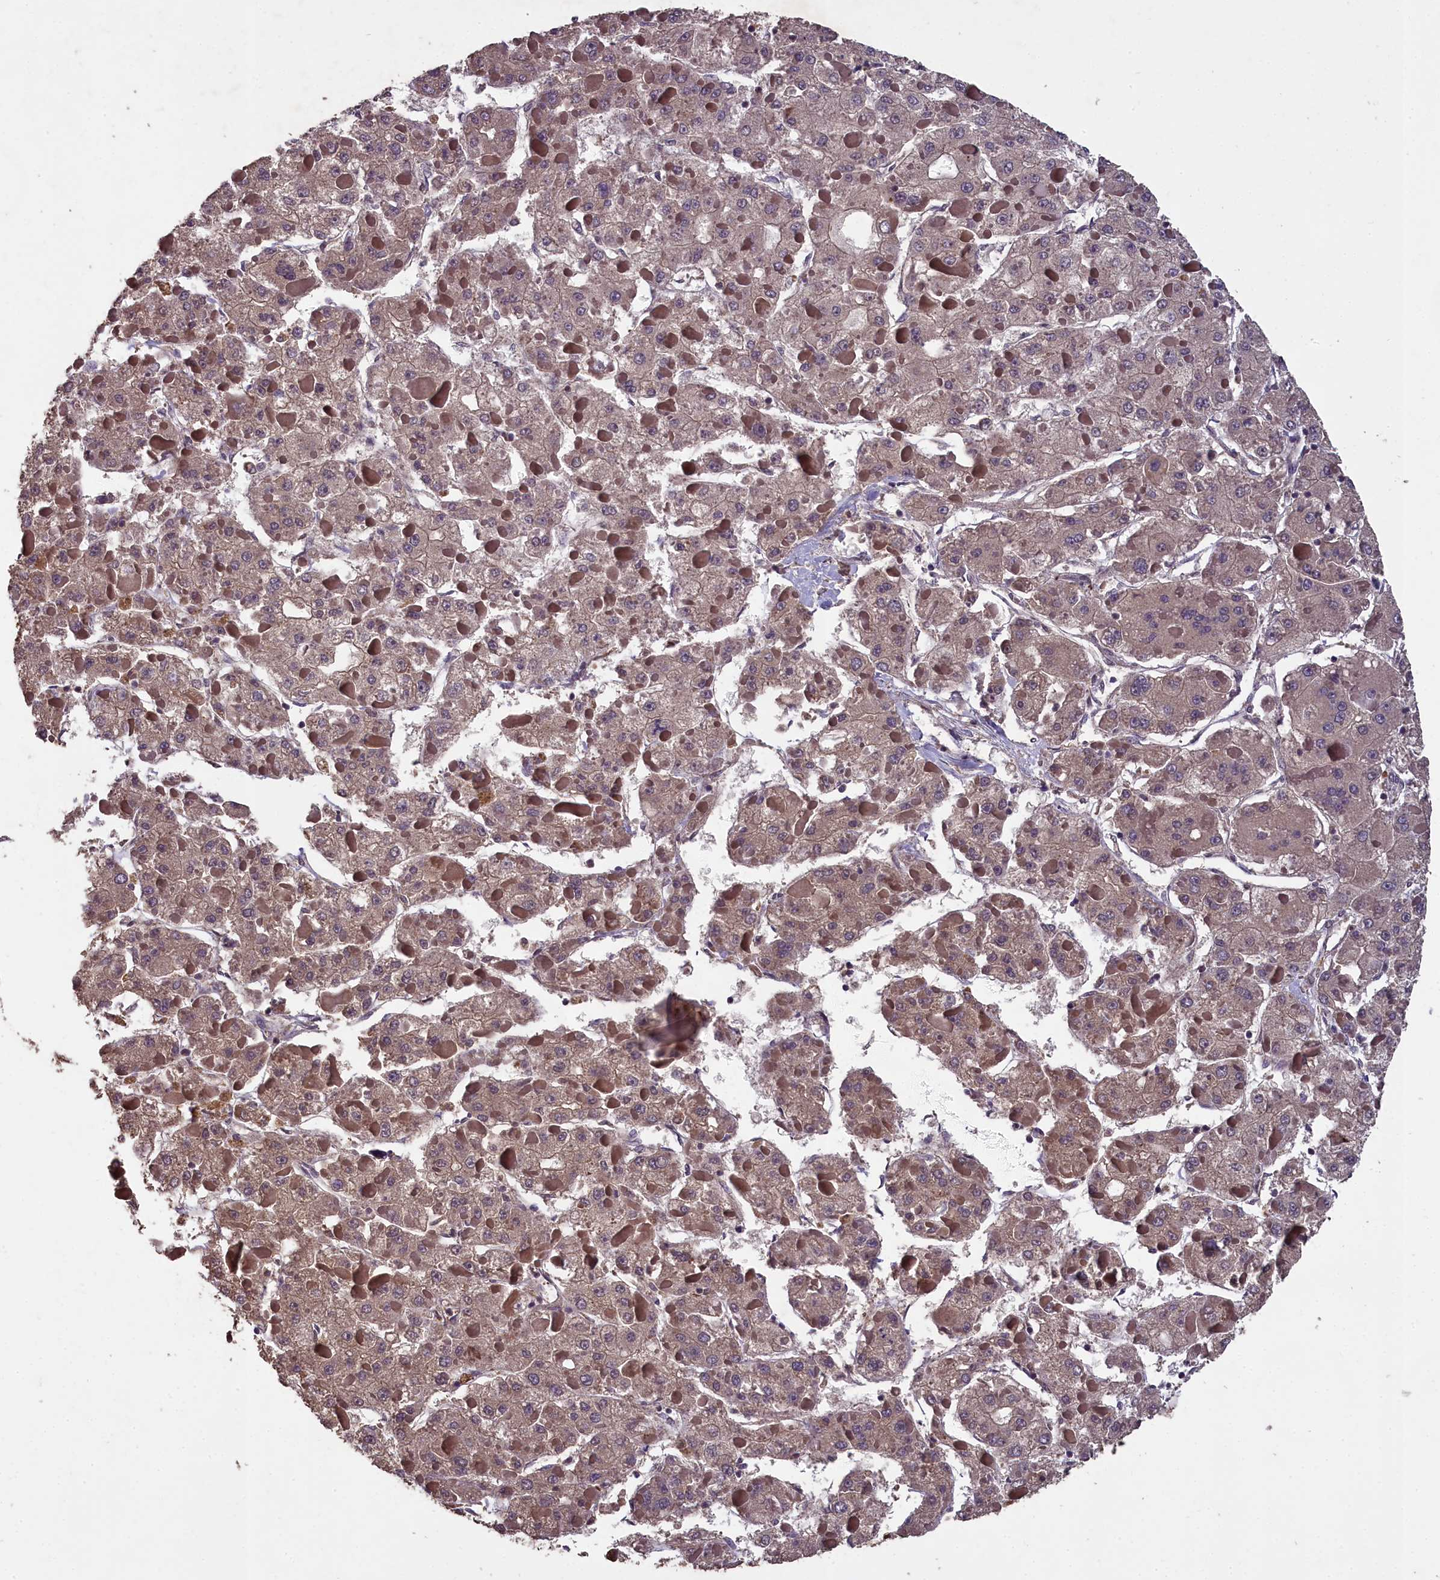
{"staining": {"intensity": "weak", "quantity": ">75%", "location": "cytoplasmic/membranous"}, "tissue": "liver cancer", "cell_type": "Tumor cells", "image_type": "cancer", "snomed": [{"axis": "morphology", "description": "Carcinoma, Hepatocellular, NOS"}, {"axis": "topography", "description": "Liver"}], "caption": "High-power microscopy captured an immunohistochemistry image of liver cancer (hepatocellular carcinoma), revealing weak cytoplasmic/membranous positivity in about >75% of tumor cells.", "gene": "CHD9", "patient": {"sex": "female", "age": 73}}